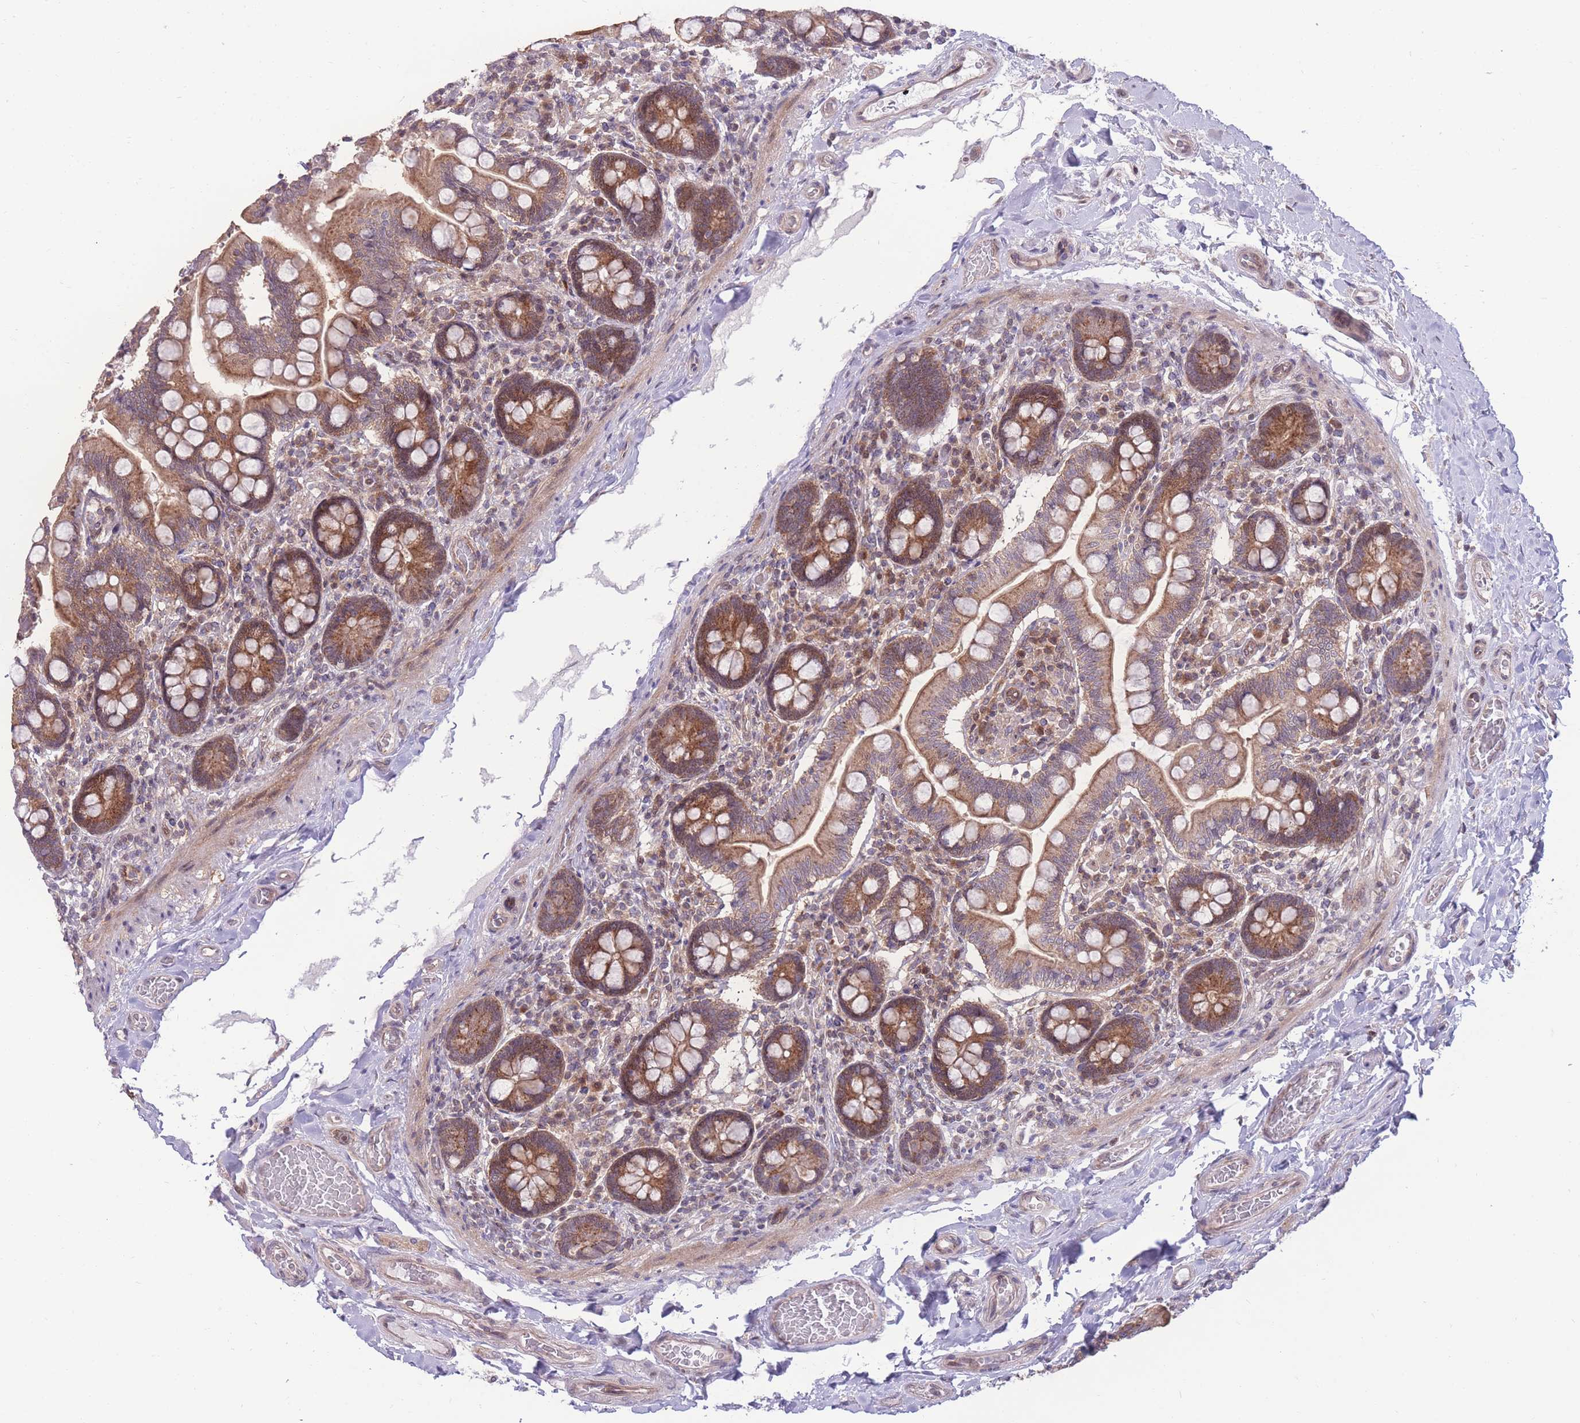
{"staining": {"intensity": "moderate", "quantity": ">75%", "location": "cytoplasmic/membranous"}, "tissue": "small intestine", "cell_type": "Glandular cells", "image_type": "normal", "snomed": [{"axis": "morphology", "description": "Normal tissue, NOS"}, {"axis": "topography", "description": "Small intestine"}], "caption": "Benign small intestine displays moderate cytoplasmic/membranous staining in about >75% of glandular cells (DAB IHC with brightfield microscopy, high magnification)..", "gene": "RIC8A", "patient": {"sex": "female", "age": 64}}